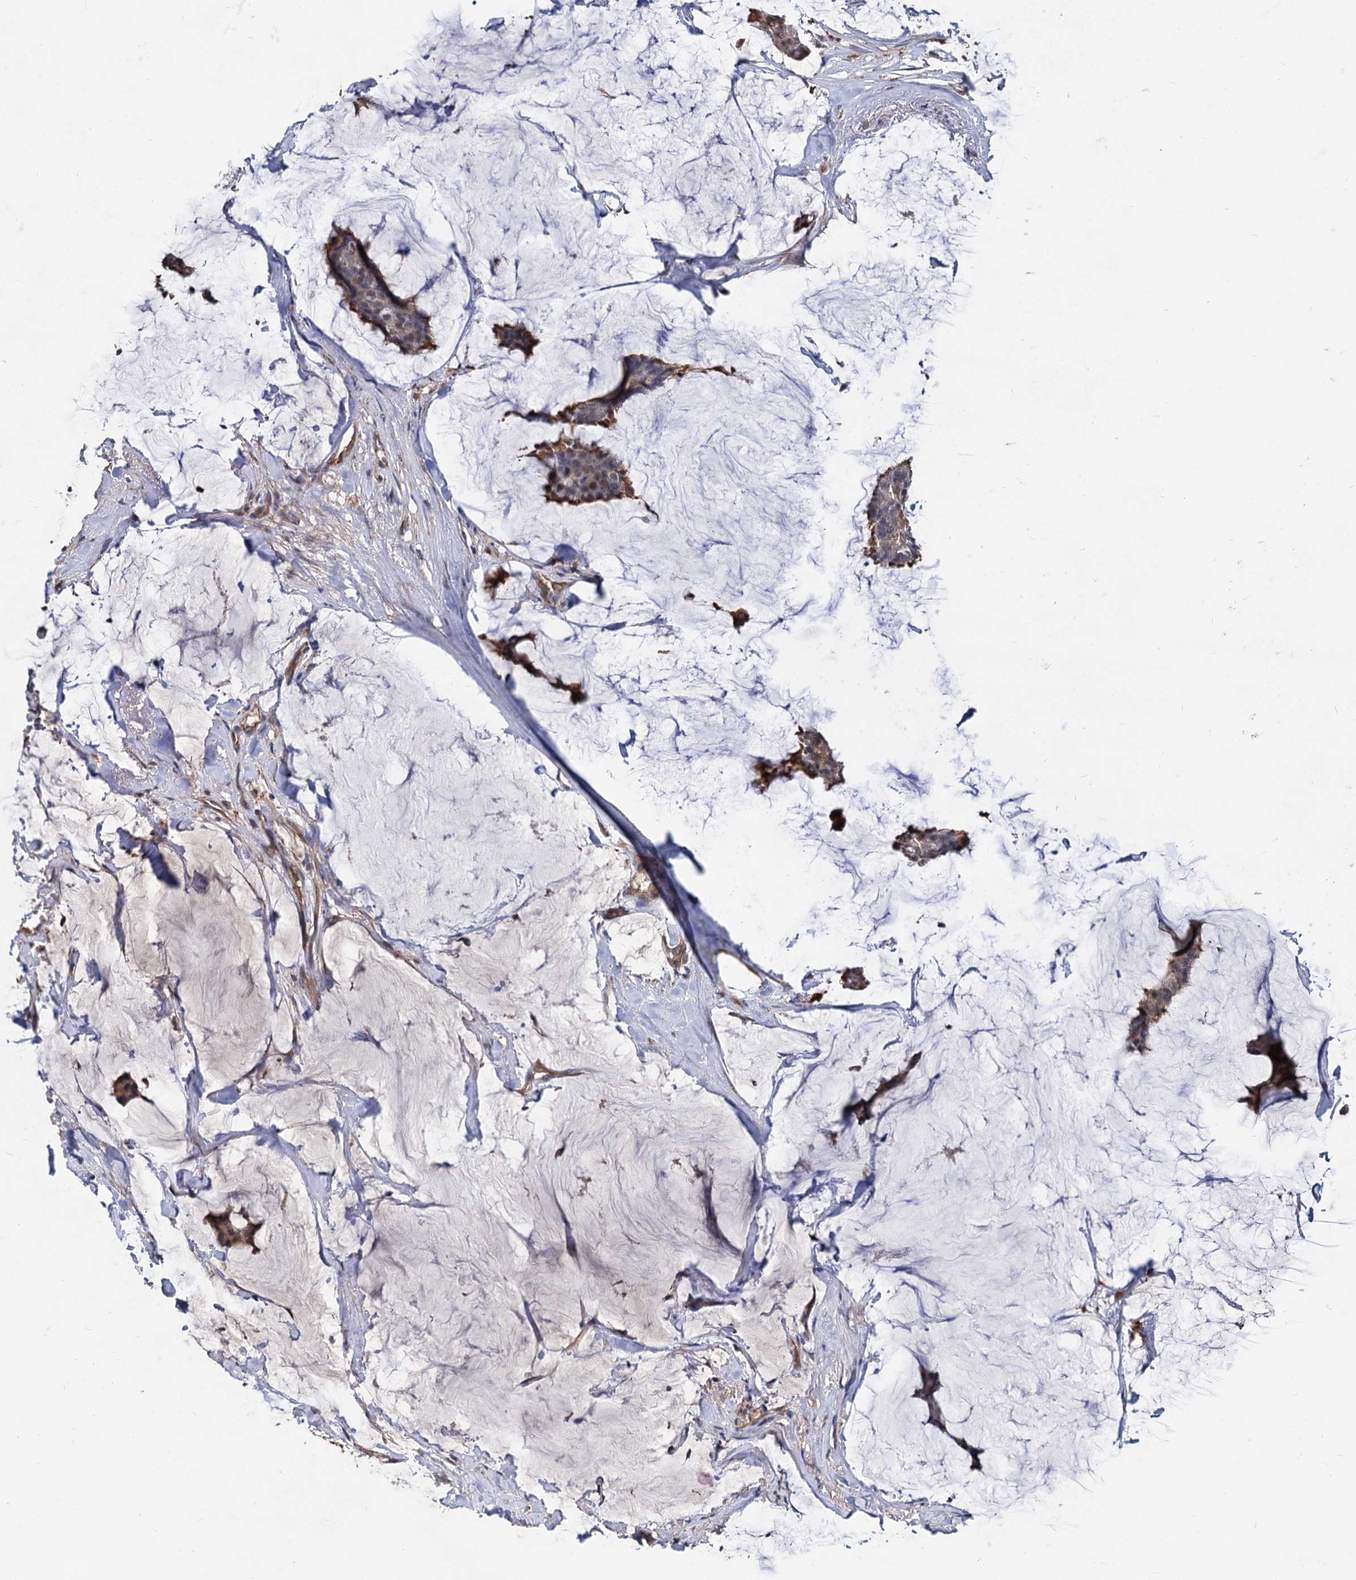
{"staining": {"intensity": "weak", "quantity": ">75%", "location": "cytoplasmic/membranous"}, "tissue": "breast cancer", "cell_type": "Tumor cells", "image_type": "cancer", "snomed": [{"axis": "morphology", "description": "Duct carcinoma"}, {"axis": "topography", "description": "Breast"}], "caption": "Breast cancer stained with DAB (3,3'-diaminobenzidine) immunohistochemistry displays low levels of weak cytoplasmic/membranous staining in about >75% of tumor cells.", "gene": "PSMD4", "patient": {"sex": "female", "age": 93}}